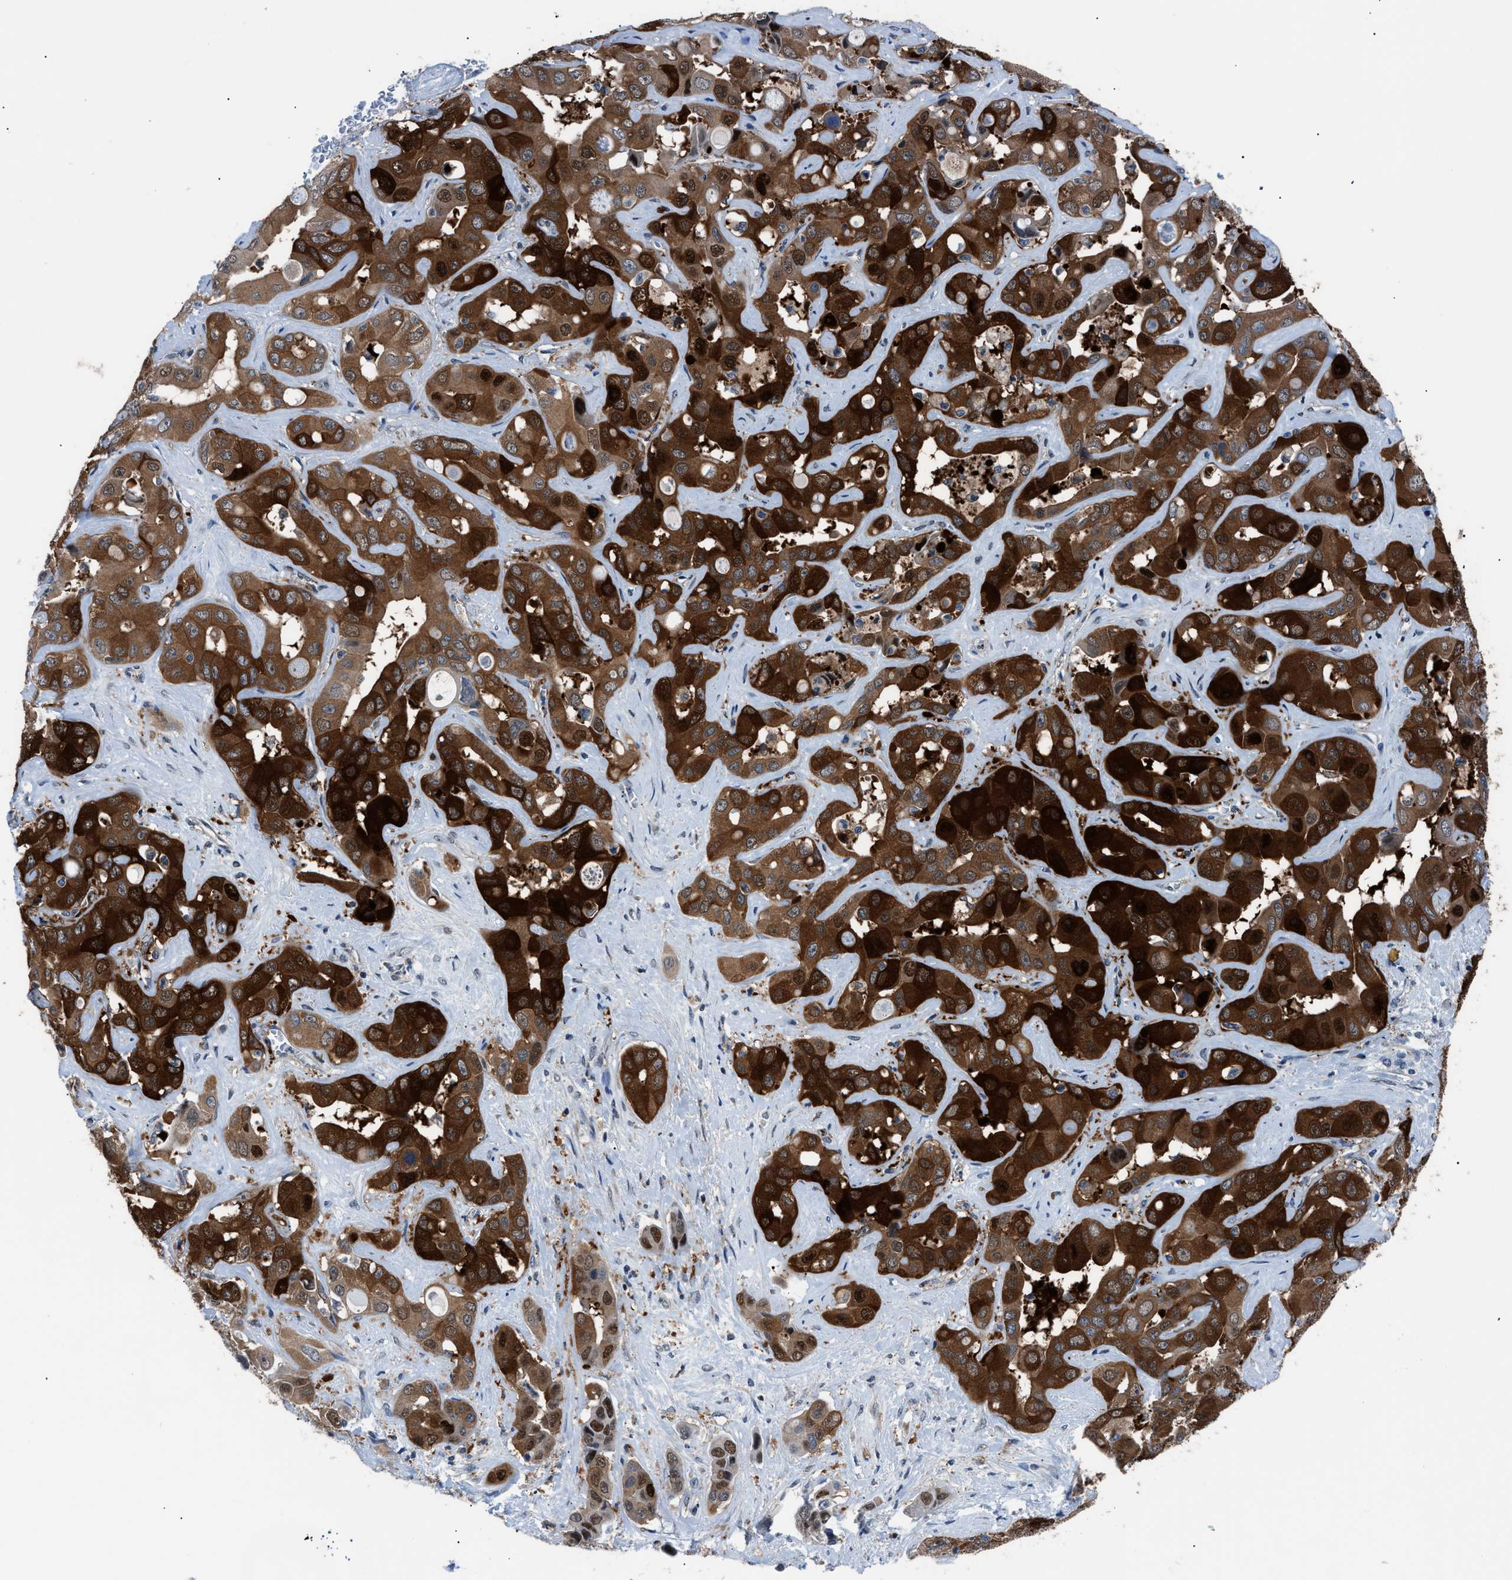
{"staining": {"intensity": "strong", "quantity": ">75%", "location": "cytoplasmic/membranous,nuclear"}, "tissue": "liver cancer", "cell_type": "Tumor cells", "image_type": "cancer", "snomed": [{"axis": "morphology", "description": "Cholangiocarcinoma"}, {"axis": "topography", "description": "Liver"}], "caption": "Liver cancer (cholangiocarcinoma) was stained to show a protein in brown. There is high levels of strong cytoplasmic/membranous and nuclear positivity in about >75% of tumor cells.", "gene": "TMEM45B", "patient": {"sex": "female", "age": 52}}